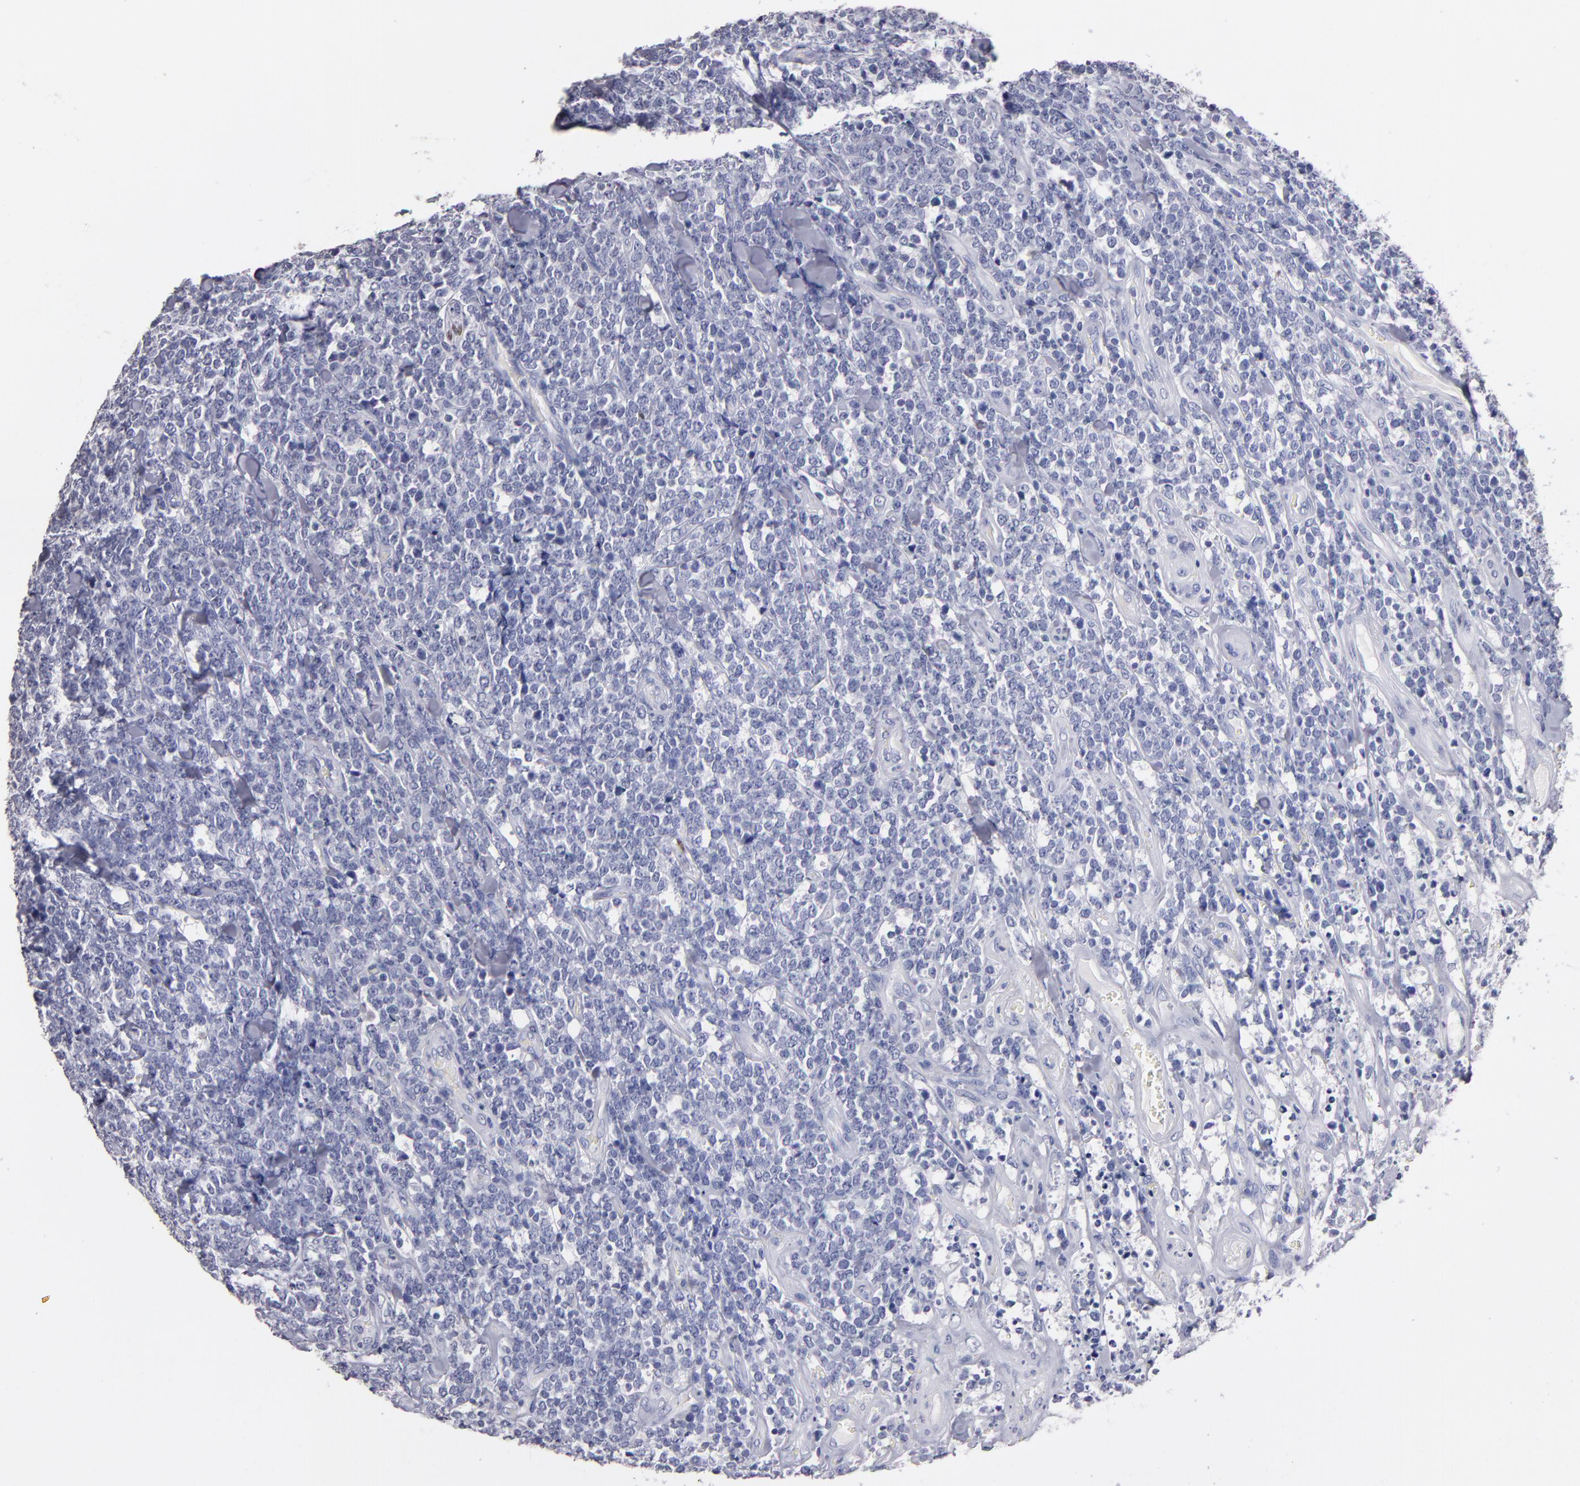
{"staining": {"intensity": "negative", "quantity": "none", "location": "none"}, "tissue": "lymphoma", "cell_type": "Tumor cells", "image_type": "cancer", "snomed": [{"axis": "morphology", "description": "Malignant lymphoma, non-Hodgkin's type, High grade"}, {"axis": "topography", "description": "Small intestine"}, {"axis": "topography", "description": "Colon"}], "caption": "Tumor cells are negative for protein expression in human malignant lymphoma, non-Hodgkin's type (high-grade).", "gene": "SOX10", "patient": {"sex": "male", "age": 8}}